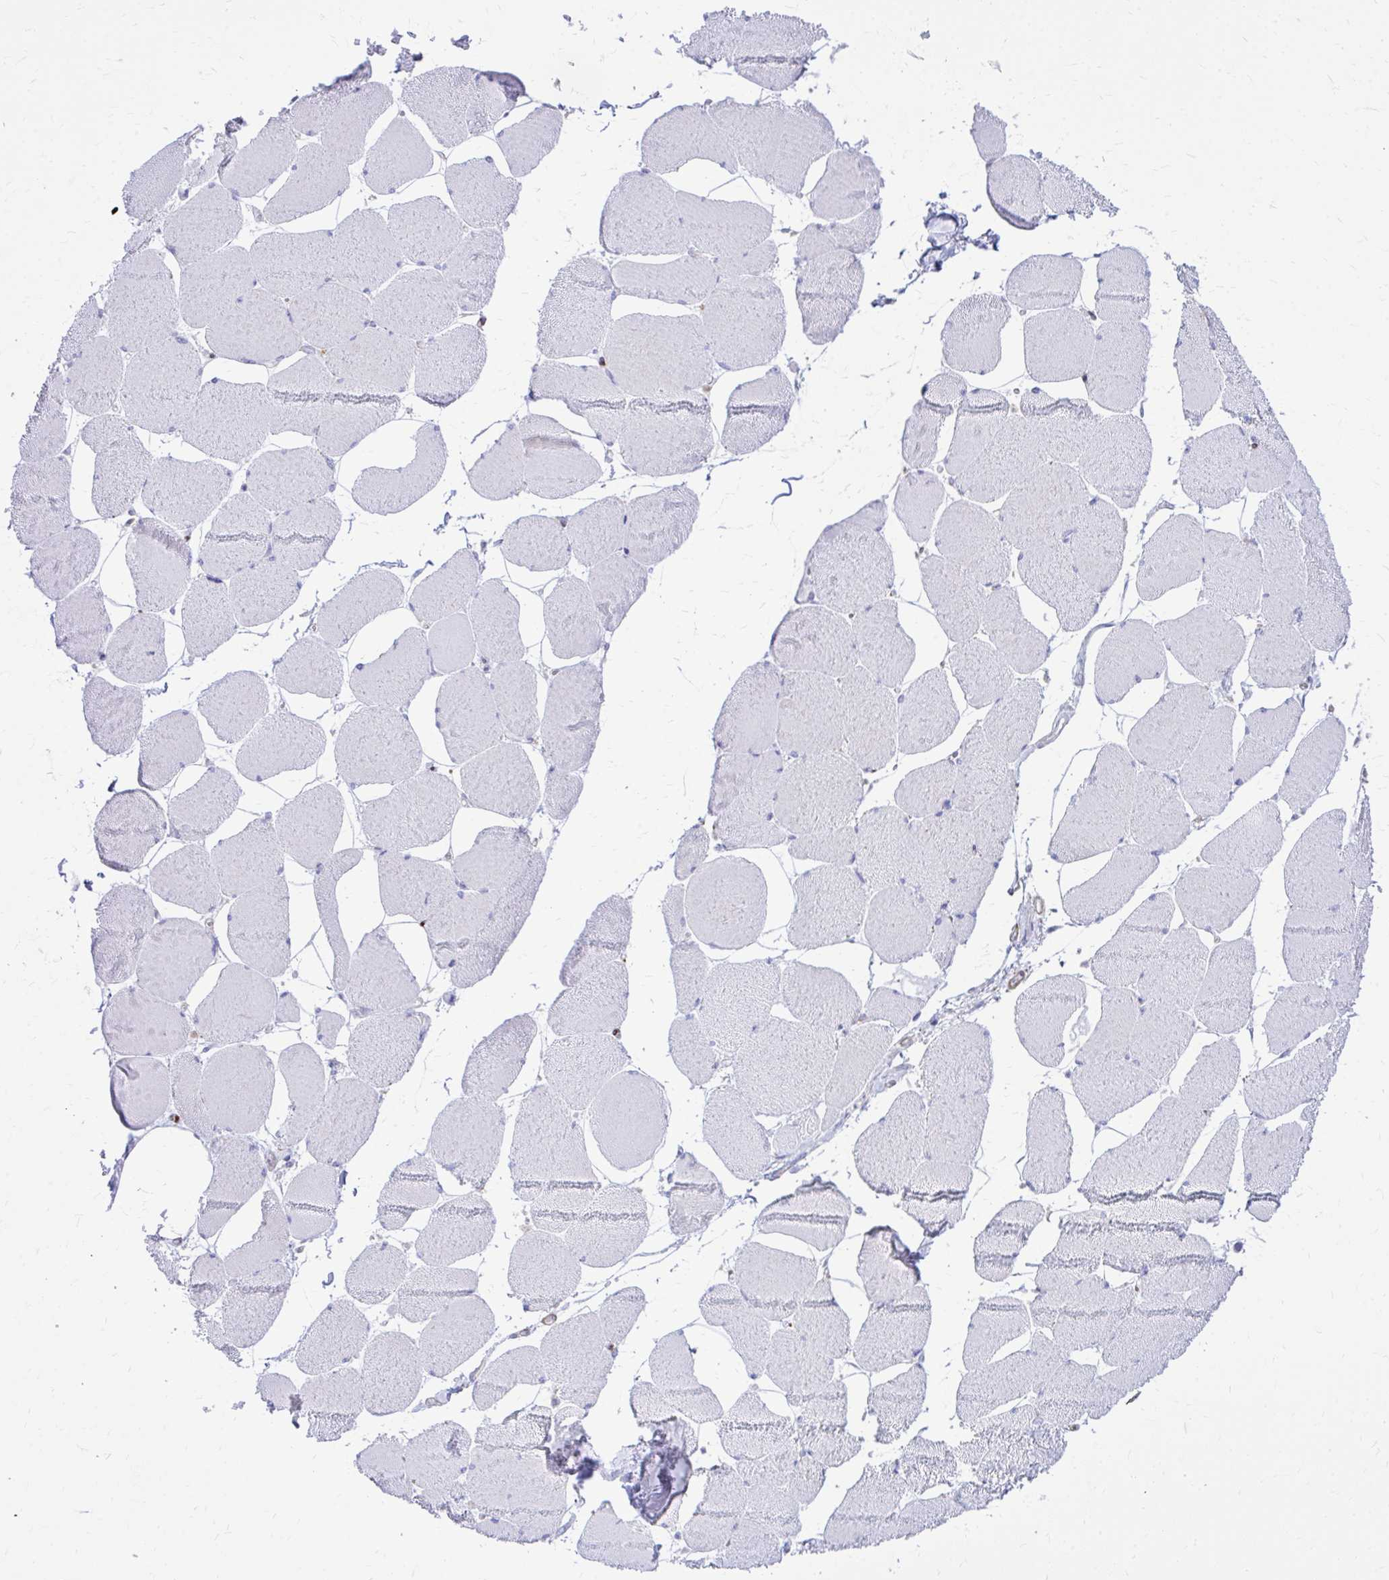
{"staining": {"intensity": "negative", "quantity": "none", "location": "none"}, "tissue": "skeletal muscle", "cell_type": "Myocytes", "image_type": "normal", "snomed": [{"axis": "morphology", "description": "Normal tissue, NOS"}, {"axis": "topography", "description": "Skeletal muscle"}], "caption": "IHC of normal skeletal muscle demonstrates no positivity in myocytes.", "gene": "EPB41L1", "patient": {"sex": "female", "age": 75}}